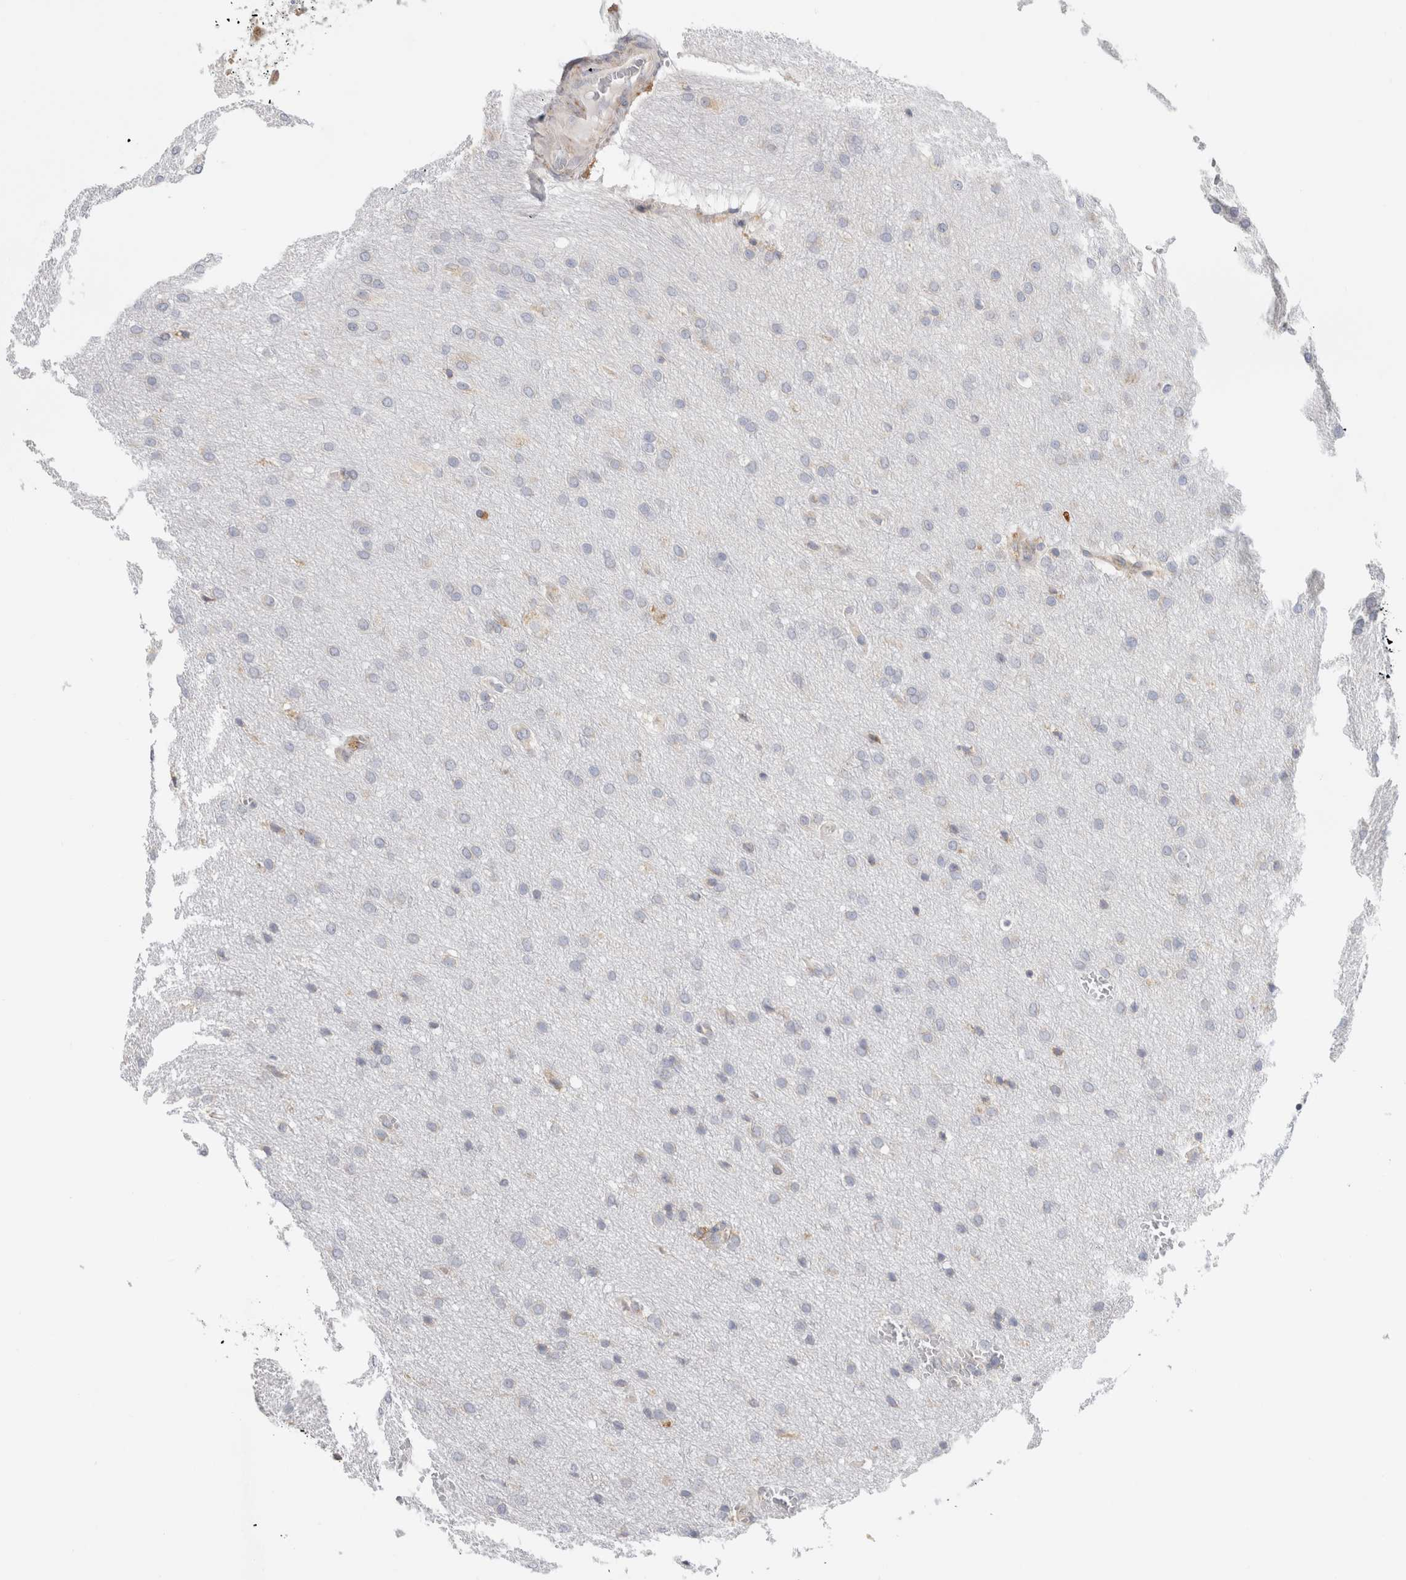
{"staining": {"intensity": "negative", "quantity": "none", "location": "none"}, "tissue": "glioma", "cell_type": "Tumor cells", "image_type": "cancer", "snomed": [{"axis": "morphology", "description": "Glioma, malignant, Low grade"}, {"axis": "topography", "description": "Brain"}], "caption": "IHC image of neoplastic tissue: human malignant glioma (low-grade) stained with DAB shows no significant protein staining in tumor cells.", "gene": "RPN2", "patient": {"sex": "female", "age": 37}}